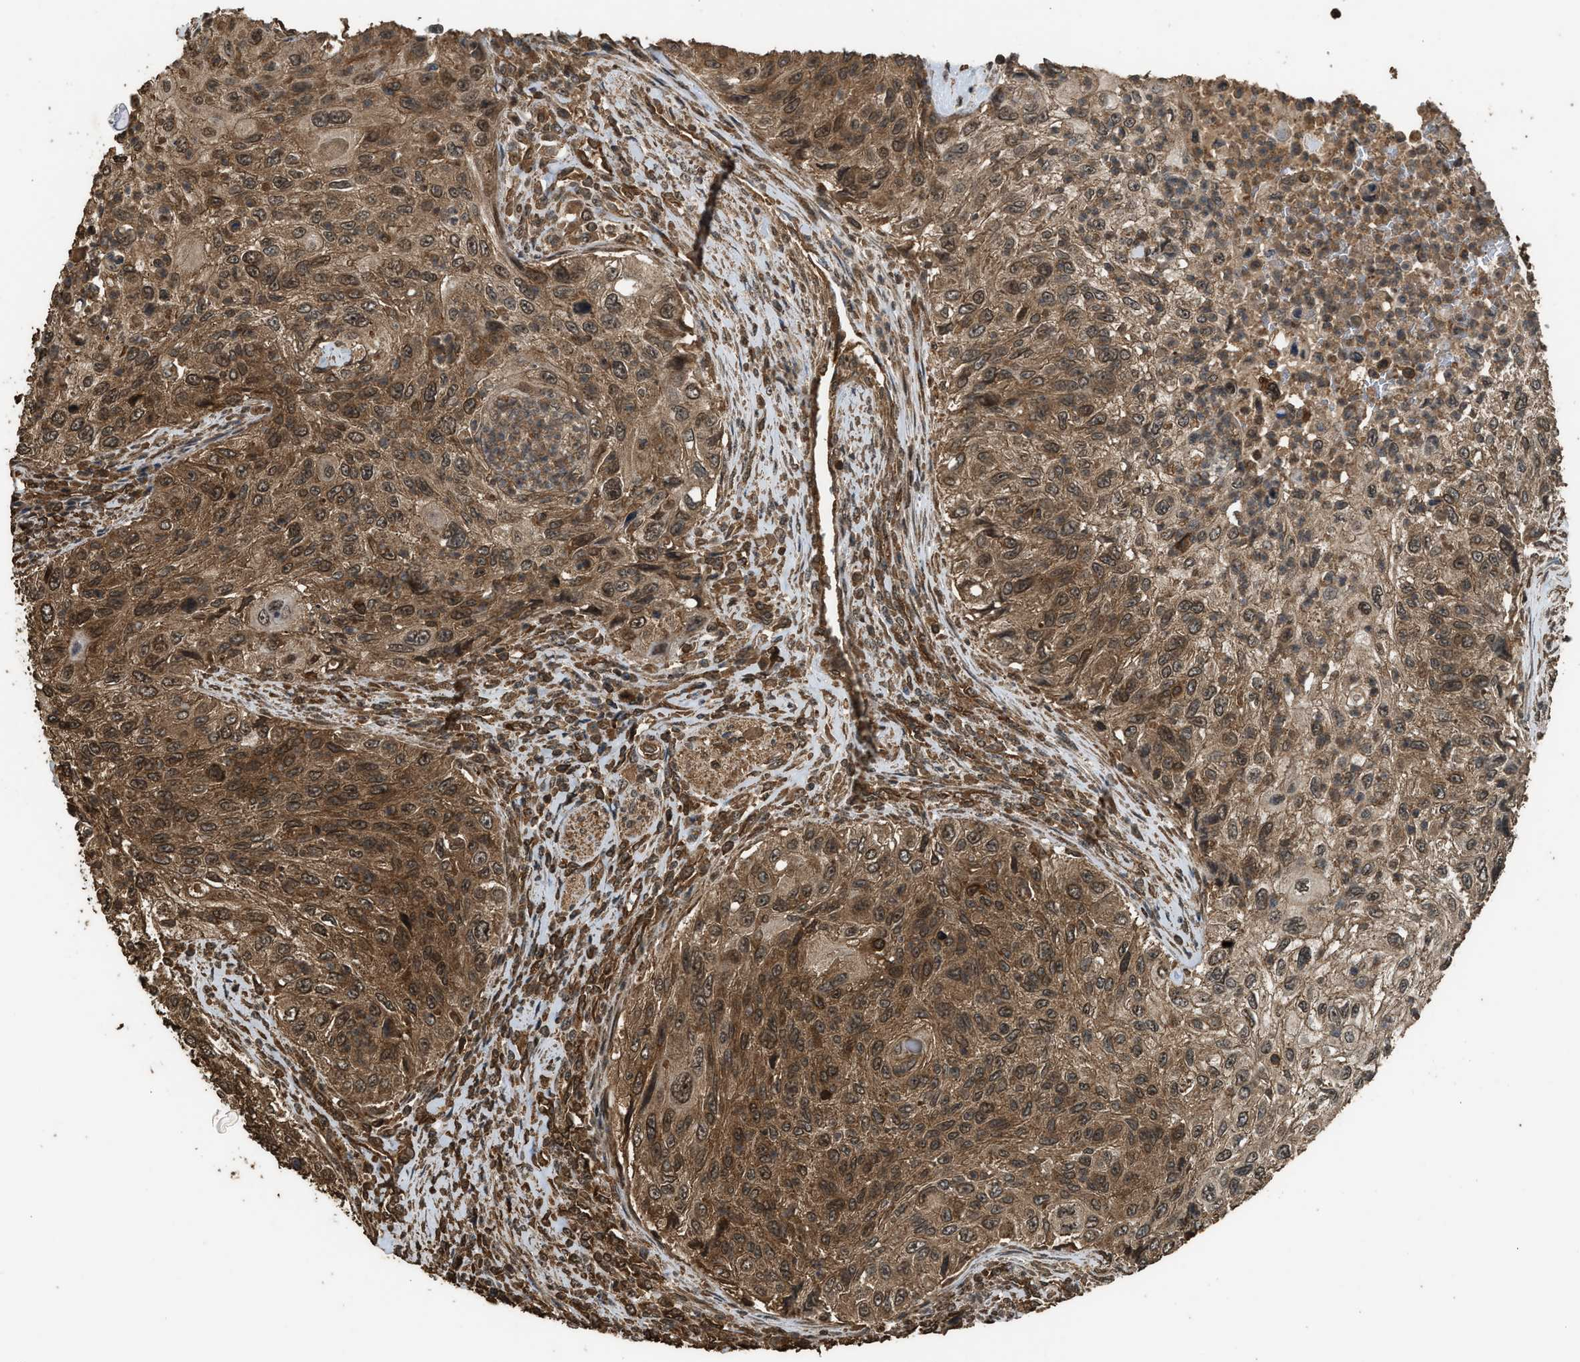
{"staining": {"intensity": "moderate", "quantity": ">75%", "location": "cytoplasmic/membranous"}, "tissue": "urothelial cancer", "cell_type": "Tumor cells", "image_type": "cancer", "snomed": [{"axis": "morphology", "description": "Urothelial carcinoma, High grade"}, {"axis": "topography", "description": "Urinary bladder"}], "caption": "Human high-grade urothelial carcinoma stained with a protein marker demonstrates moderate staining in tumor cells.", "gene": "MYBL2", "patient": {"sex": "male", "age": 35}}